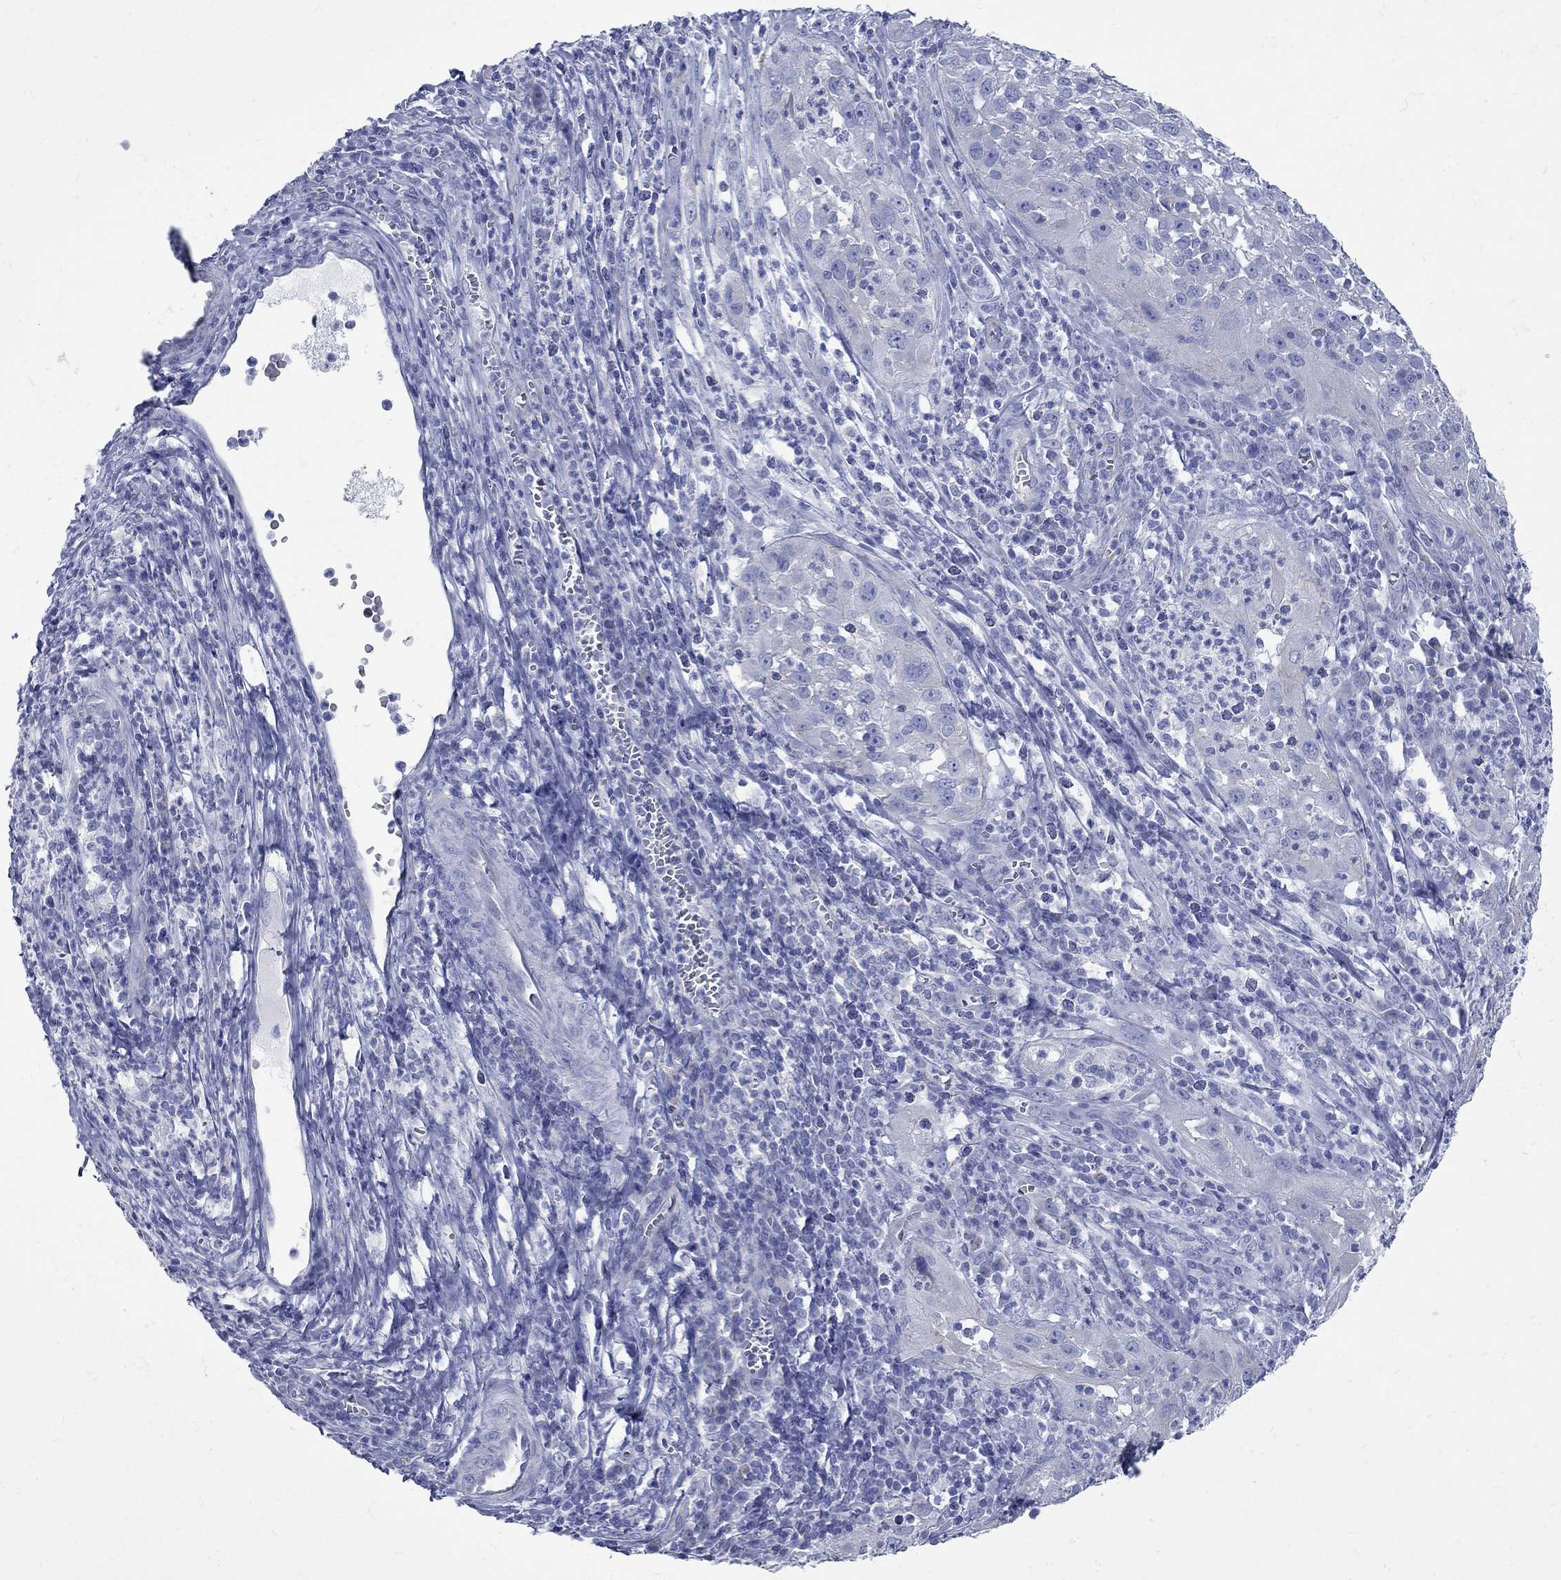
{"staining": {"intensity": "negative", "quantity": "none", "location": "none"}, "tissue": "cervical cancer", "cell_type": "Tumor cells", "image_type": "cancer", "snomed": [{"axis": "morphology", "description": "Squamous cell carcinoma, NOS"}, {"axis": "topography", "description": "Cervix"}], "caption": "Photomicrograph shows no significant protein positivity in tumor cells of cervical cancer (squamous cell carcinoma). (Brightfield microscopy of DAB (3,3'-diaminobenzidine) immunohistochemistry at high magnification).", "gene": "PDZD3", "patient": {"sex": "female", "age": 32}}